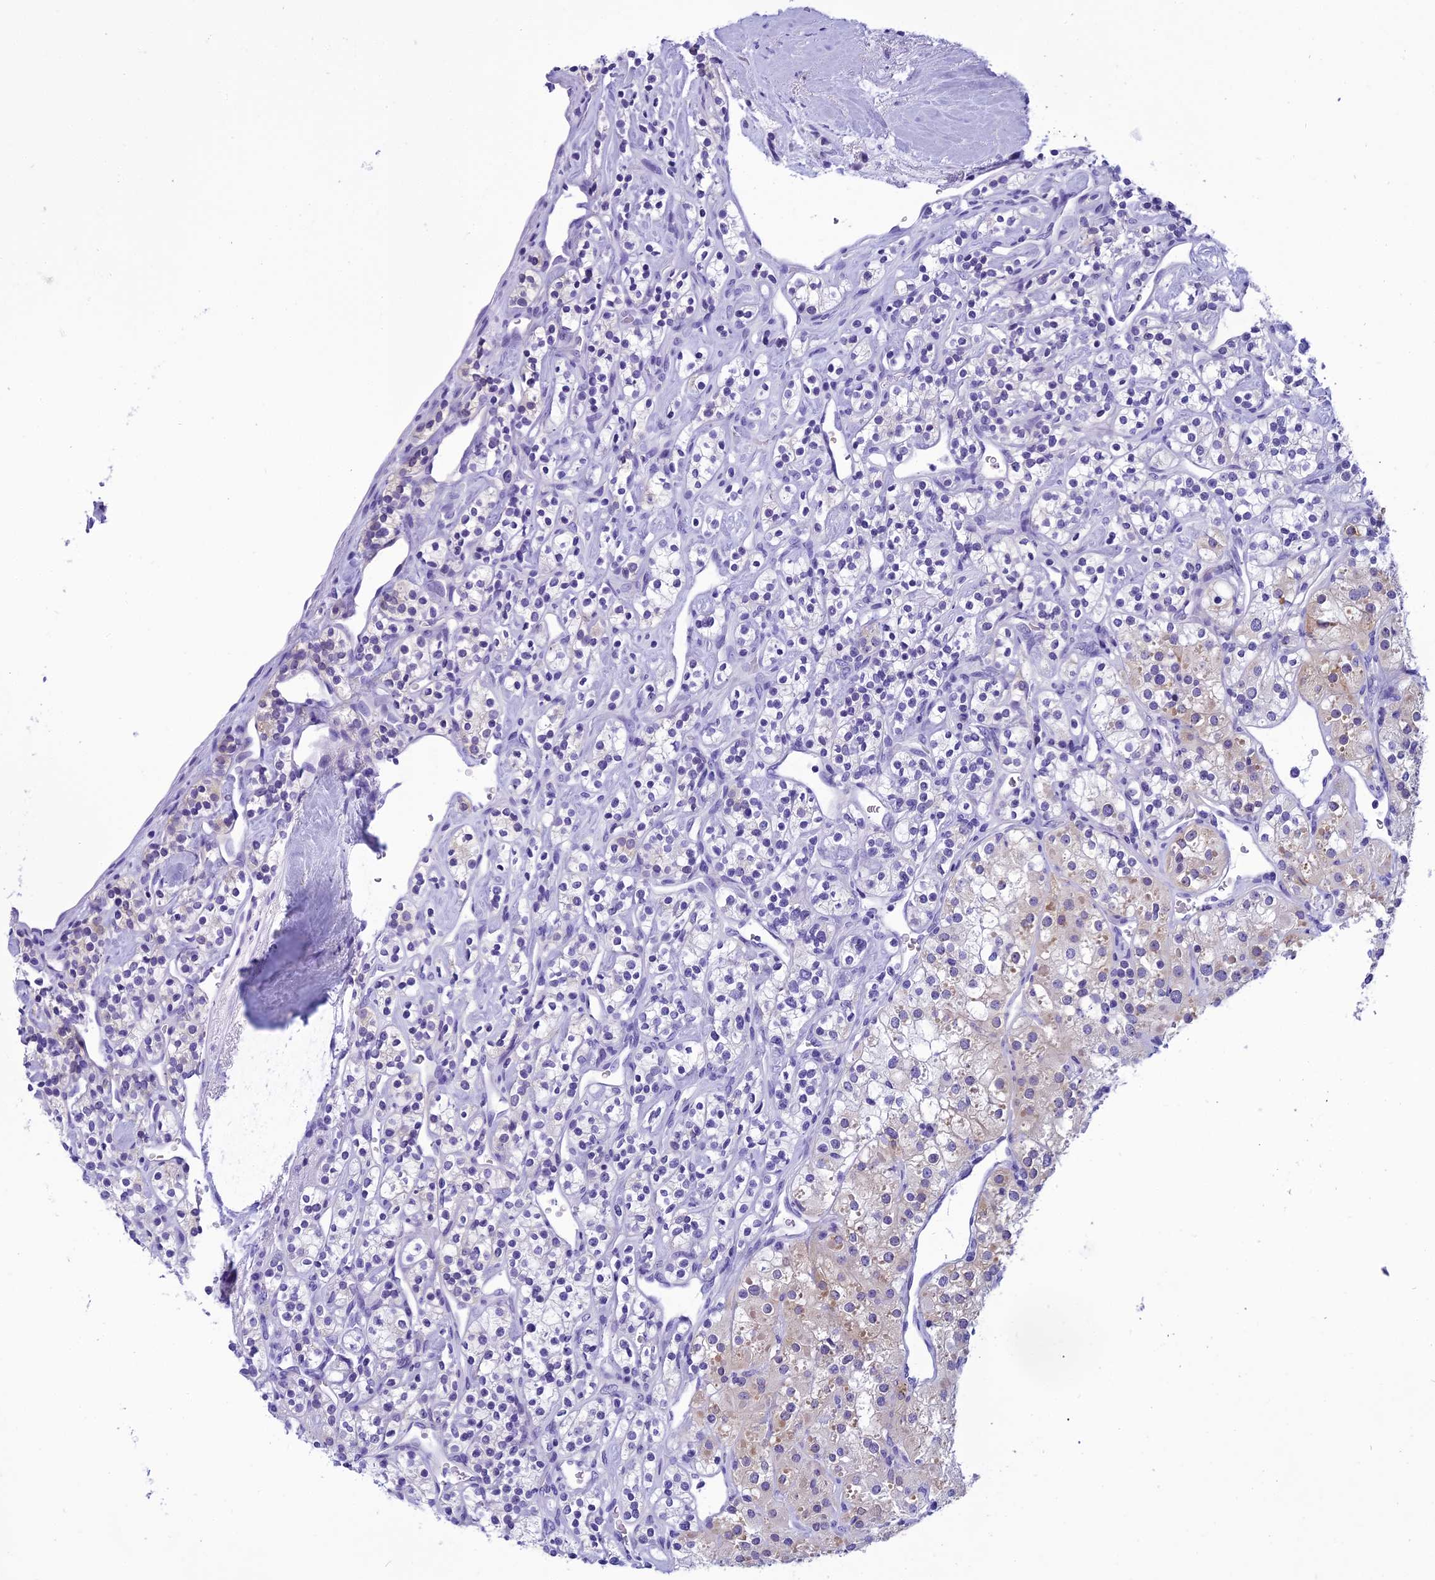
{"staining": {"intensity": "weak", "quantity": "<25%", "location": "cytoplasmic/membranous"}, "tissue": "renal cancer", "cell_type": "Tumor cells", "image_type": "cancer", "snomed": [{"axis": "morphology", "description": "Adenocarcinoma, NOS"}, {"axis": "topography", "description": "Kidney"}], "caption": "Tumor cells are negative for brown protein staining in renal cancer (adenocarcinoma).", "gene": "KCTD14", "patient": {"sex": "male", "age": 77}}